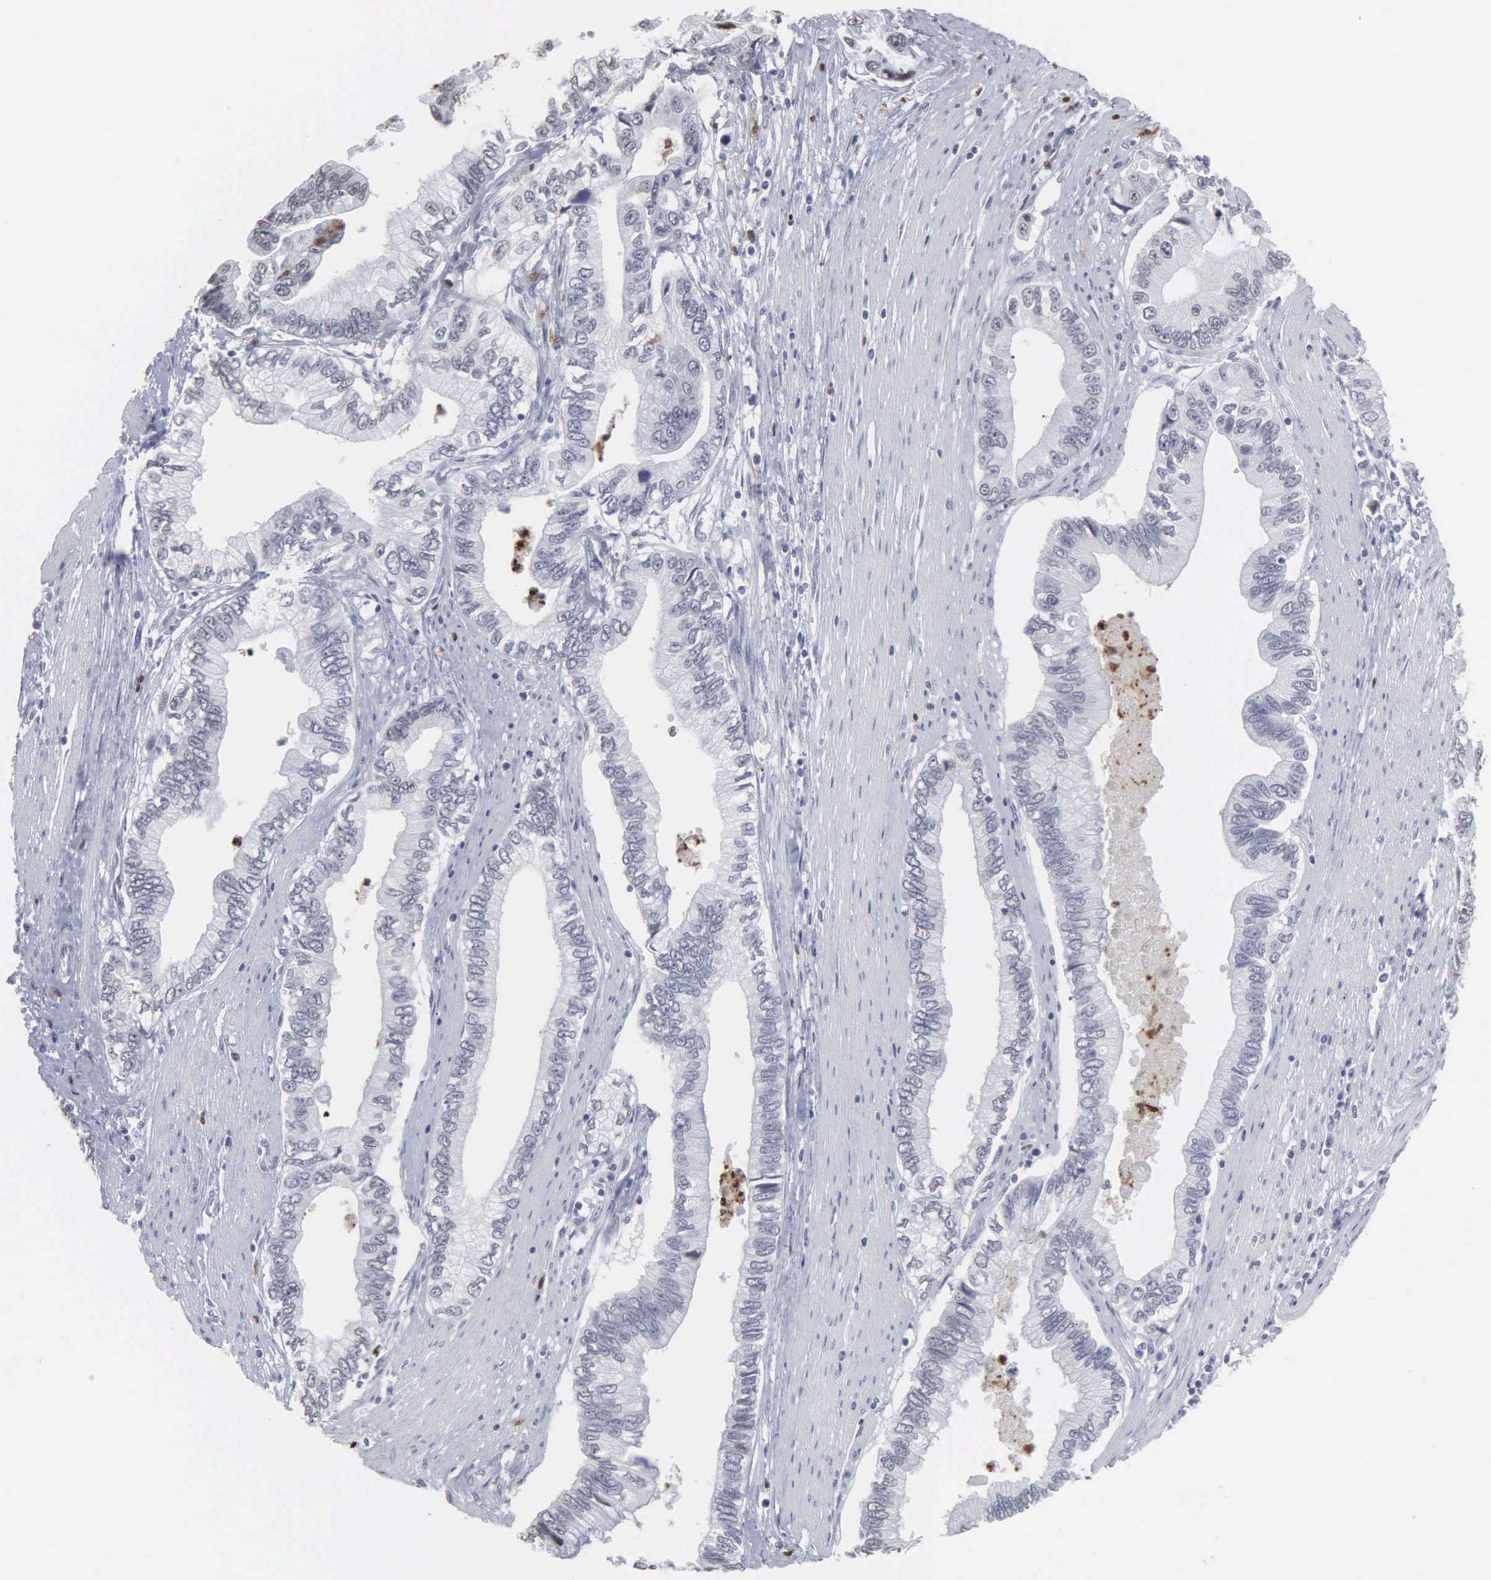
{"staining": {"intensity": "negative", "quantity": "none", "location": "none"}, "tissue": "pancreatic cancer", "cell_type": "Tumor cells", "image_type": "cancer", "snomed": [{"axis": "morphology", "description": "Adenocarcinoma, NOS"}, {"axis": "topography", "description": "Pancreas"}, {"axis": "topography", "description": "Stomach, upper"}], "caption": "Immunohistochemical staining of pancreatic adenocarcinoma exhibits no significant expression in tumor cells.", "gene": "SPIN3", "patient": {"sex": "male", "age": 77}}